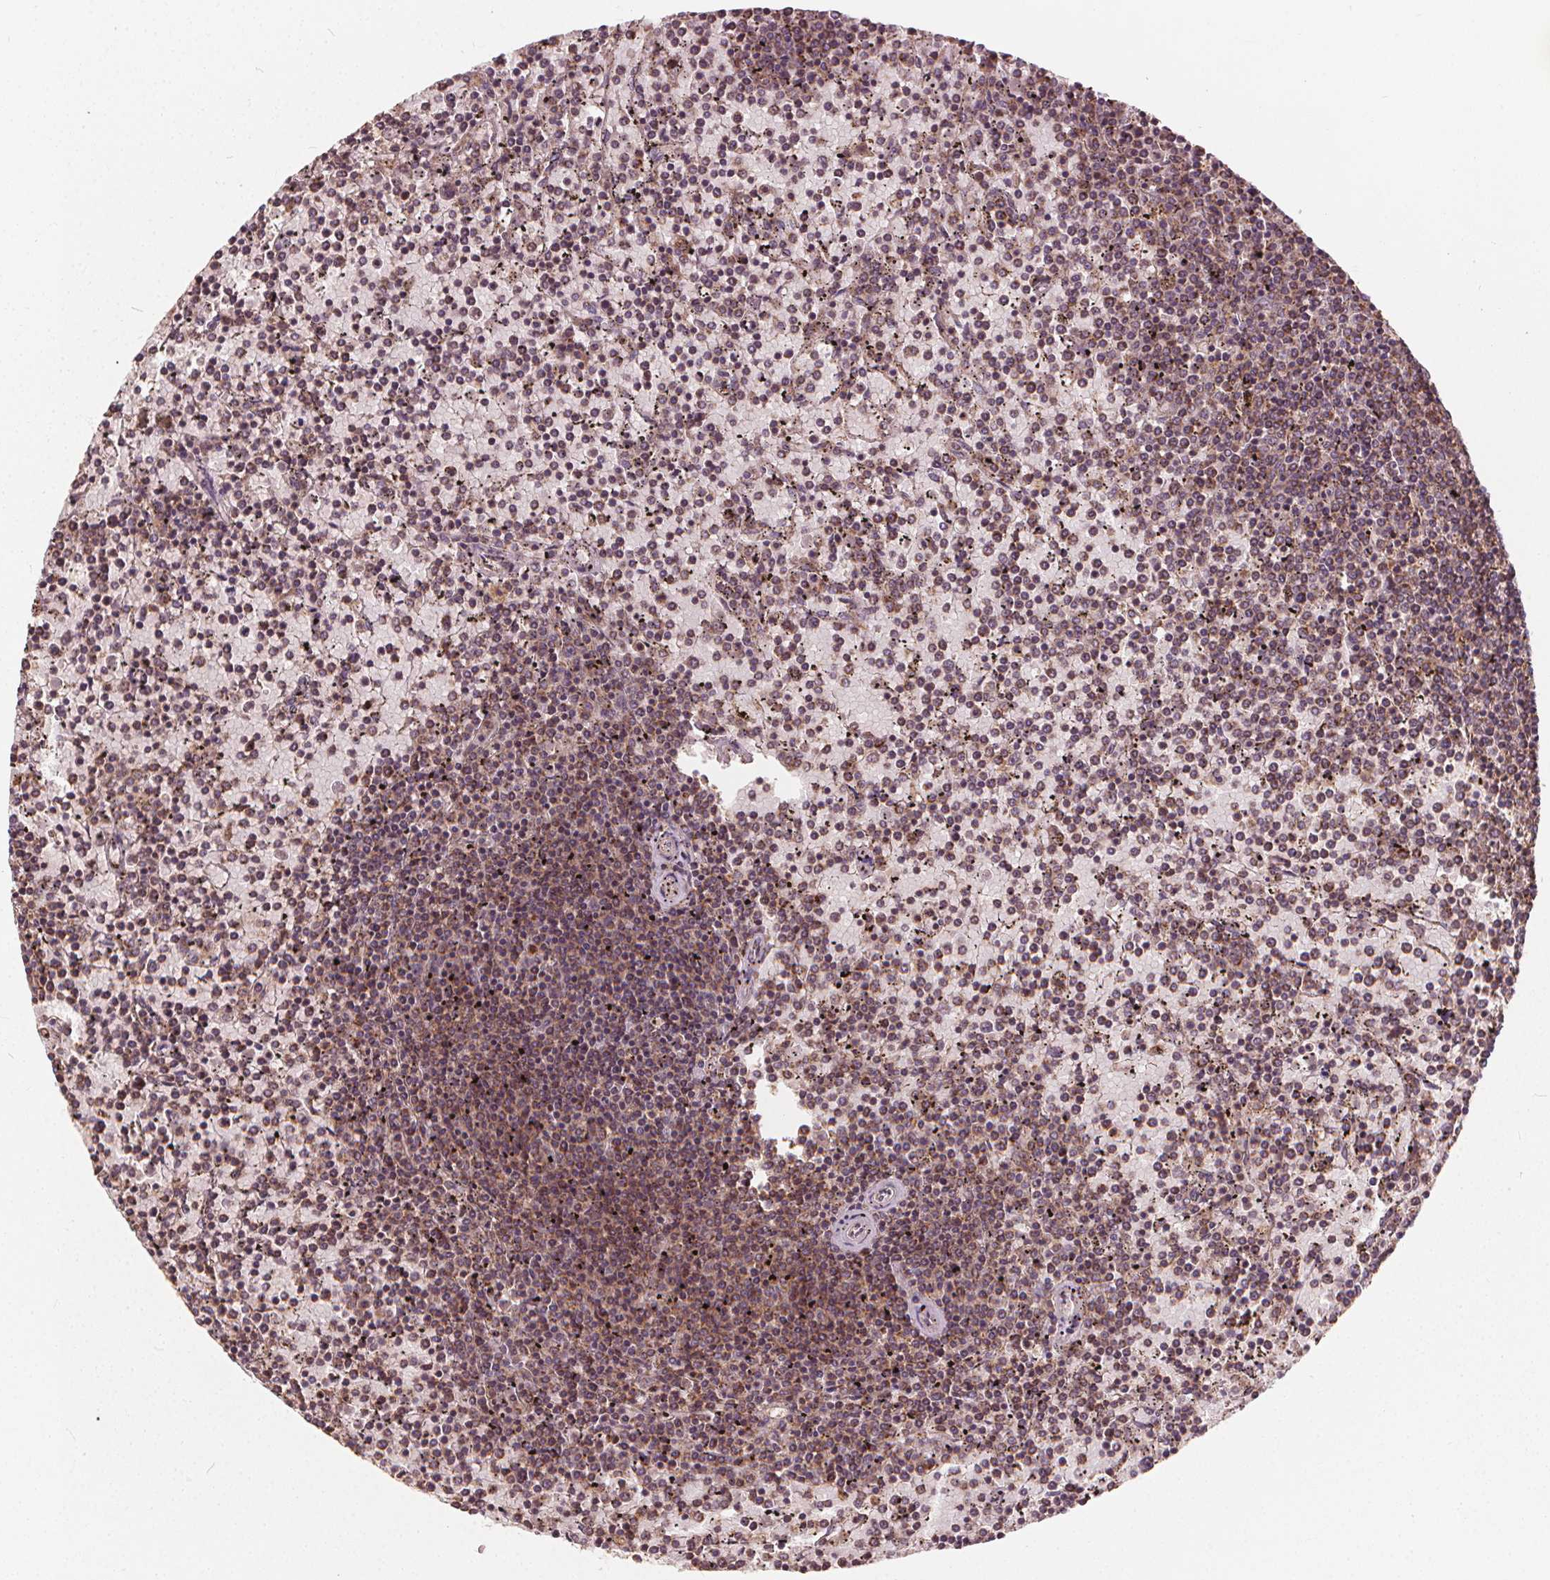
{"staining": {"intensity": "moderate", "quantity": ">75%", "location": "cytoplasmic/membranous"}, "tissue": "lymphoma", "cell_type": "Tumor cells", "image_type": "cancer", "snomed": [{"axis": "morphology", "description": "Malignant lymphoma, non-Hodgkin's type, Low grade"}, {"axis": "topography", "description": "Spleen"}], "caption": "DAB (3,3'-diaminobenzidine) immunohistochemical staining of malignant lymphoma, non-Hodgkin's type (low-grade) reveals moderate cytoplasmic/membranous protein positivity in about >75% of tumor cells.", "gene": "ORAI2", "patient": {"sex": "female", "age": 77}}